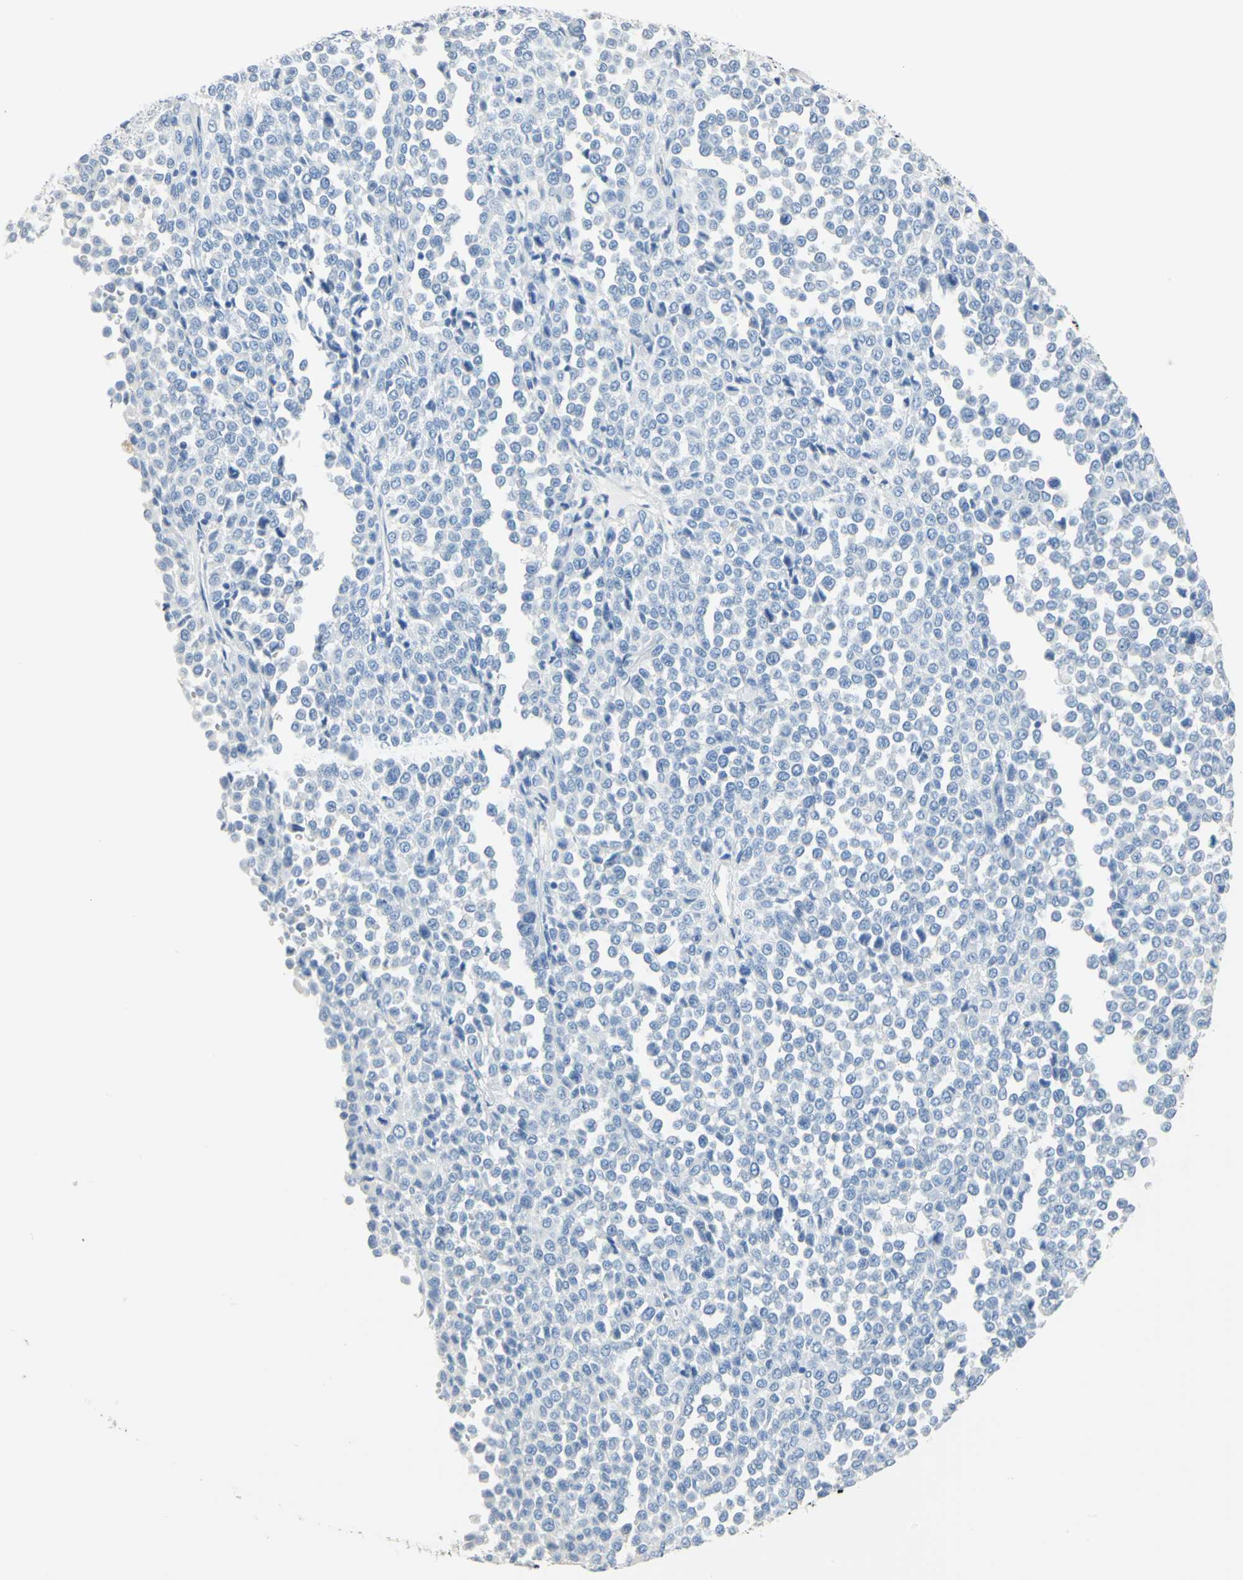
{"staining": {"intensity": "negative", "quantity": "none", "location": "none"}, "tissue": "melanoma", "cell_type": "Tumor cells", "image_type": "cancer", "snomed": [{"axis": "morphology", "description": "Malignant melanoma, Metastatic site"}, {"axis": "topography", "description": "Pancreas"}], "caption": "High power microscopy photomicrograph of an immunohistochemistry (IHC) photomicrograph of melanoma, revealing no significant expression in tumor cells.", "gene": "CA3", "patient": {"sex": "female", "age": 30}}